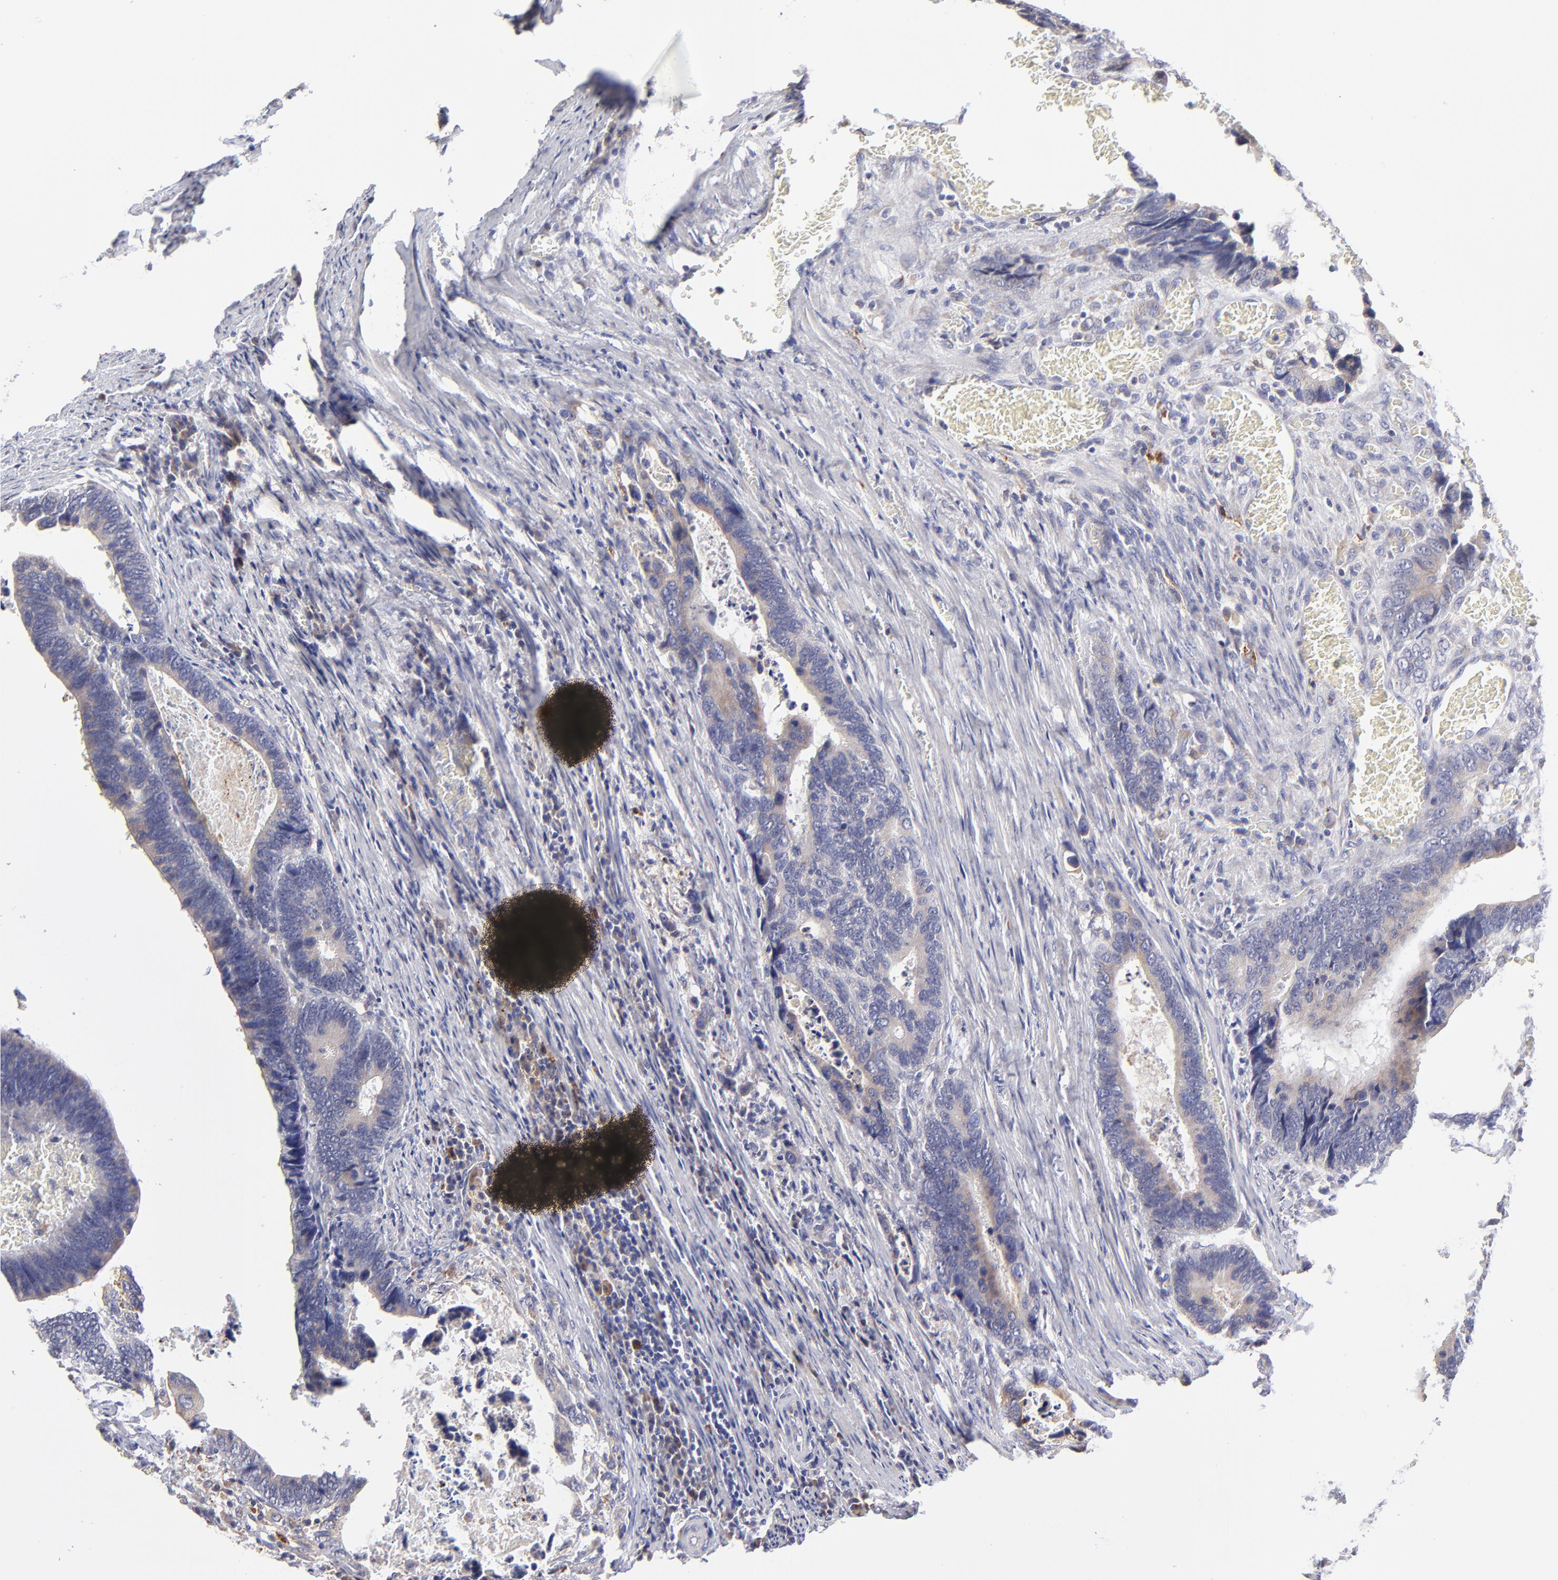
{"staining": {"intensity": "weak", "quantity": ">75%", "location": "cytoplasmic/membranous"}, "tissue": "colorectal cancer", "cell_type": "Tumor cells", "image_type": "cancer", "snomed": [{"axis": "morphology", "description": "Adenocarcinoma, NOS"}, {"axis": "topography", "description": "Colon"}], "caption": "IHC of adenocarcinoma (colorectal) demonstrates low levels of weak cytoplasmic/membranous staining in approximately >75% of tumor cells.", "gene": "GCSAM", "patient": {"sex": "male", "age": 72}}